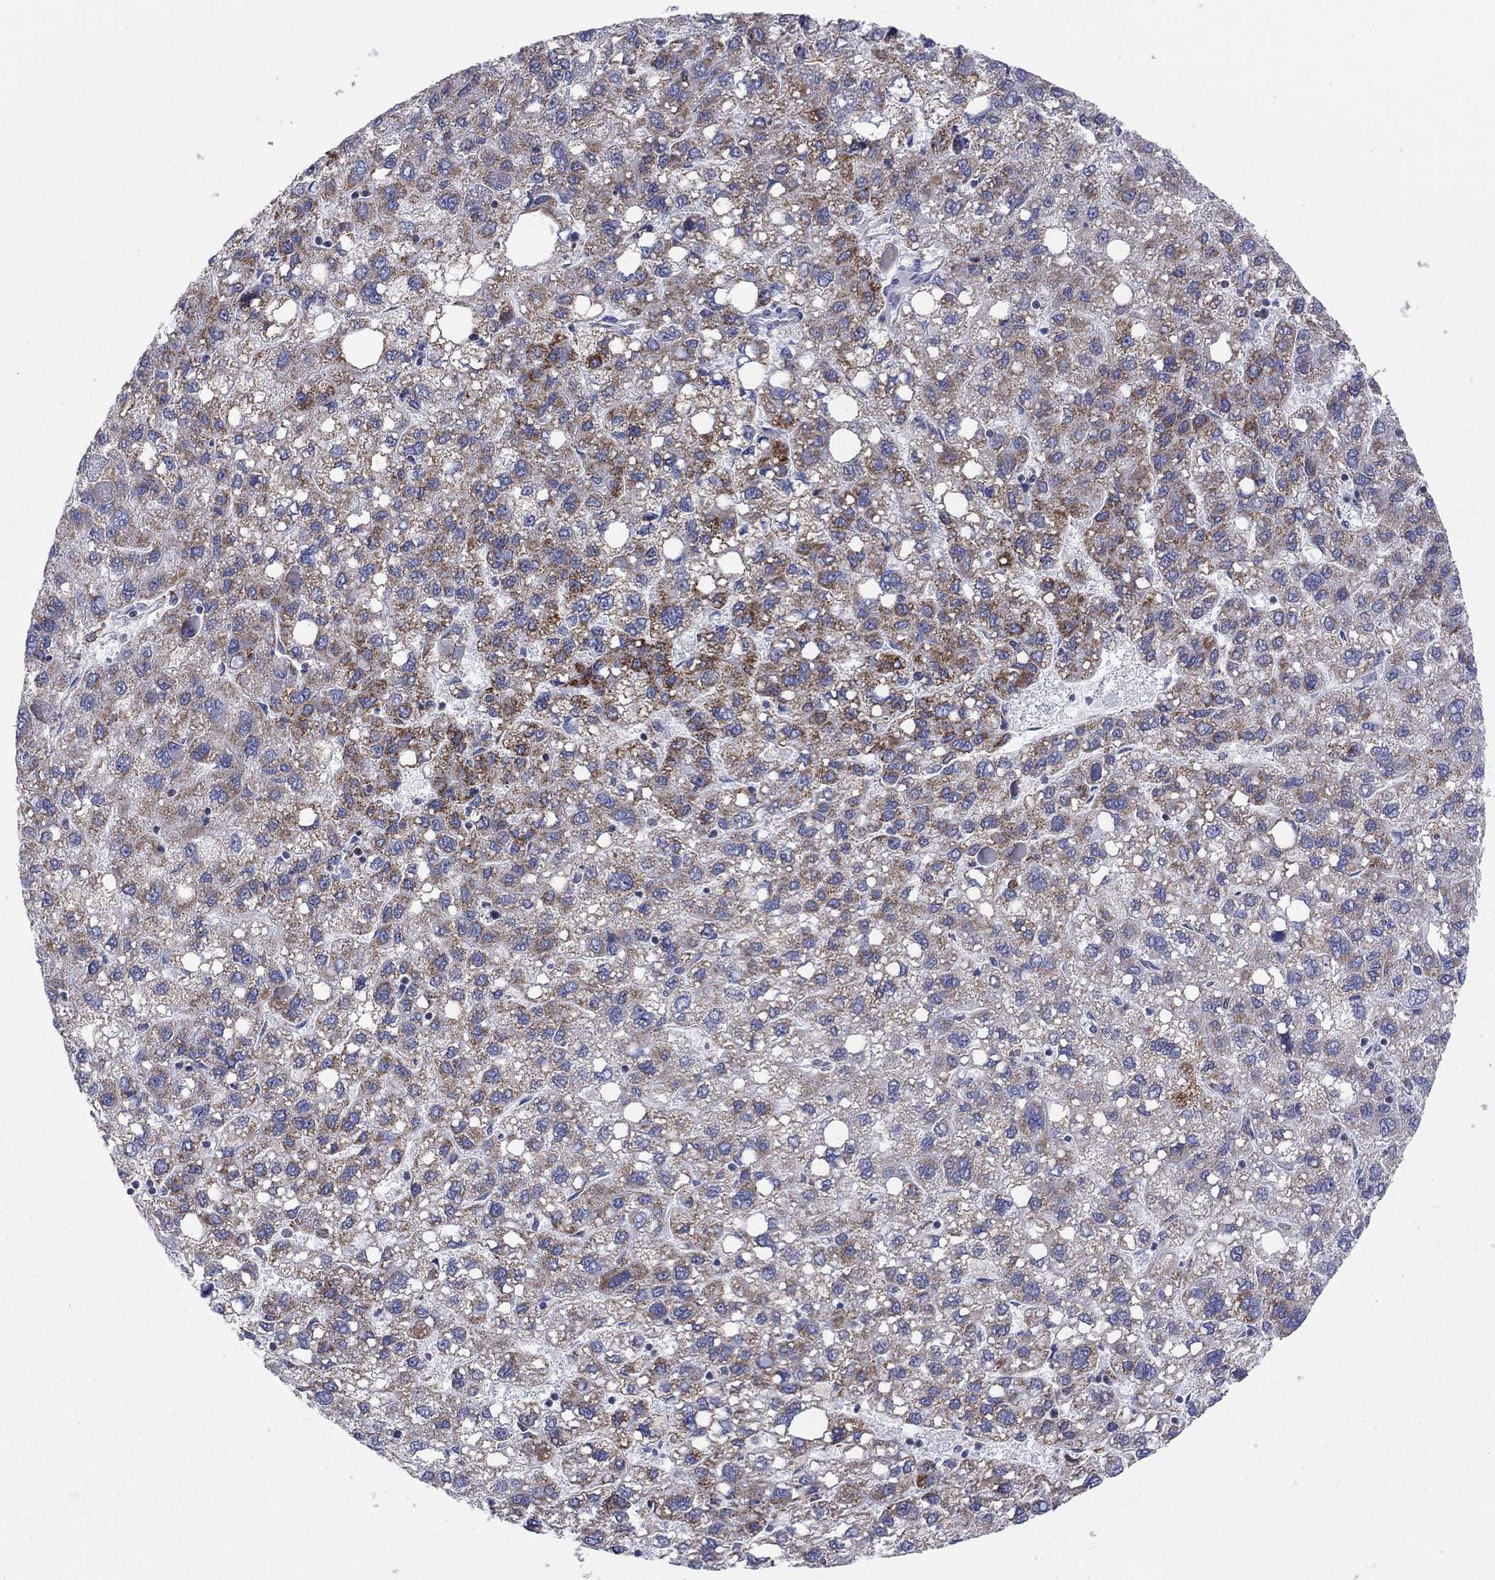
{"staining": {"intensity": "moderate", "quantity": ">75%", "location": "cytoplasmic/membranous"}, "tissue": "liver cancer", "cell_type": "Tumor cells", "image_type": "cancer", "snomed": [{"axis": "morphology", "description": "Carcinoma, Hepatocellular, NOS"}, {"axis": "topography", "description": "Liver"}], "caption": "Immunohistochemical staining of human liver cancer (hepatocellular carcinoma) reveals moderate cytoplasmic/membranous protein staining in about >75% of tumor cells. (Stains: DAB in brown, nuclei in blue, Microscopy: brightfield microscopy at high magnification).", "gene": "KISS1R", "patient": {"sex": "female", "age": 82}}